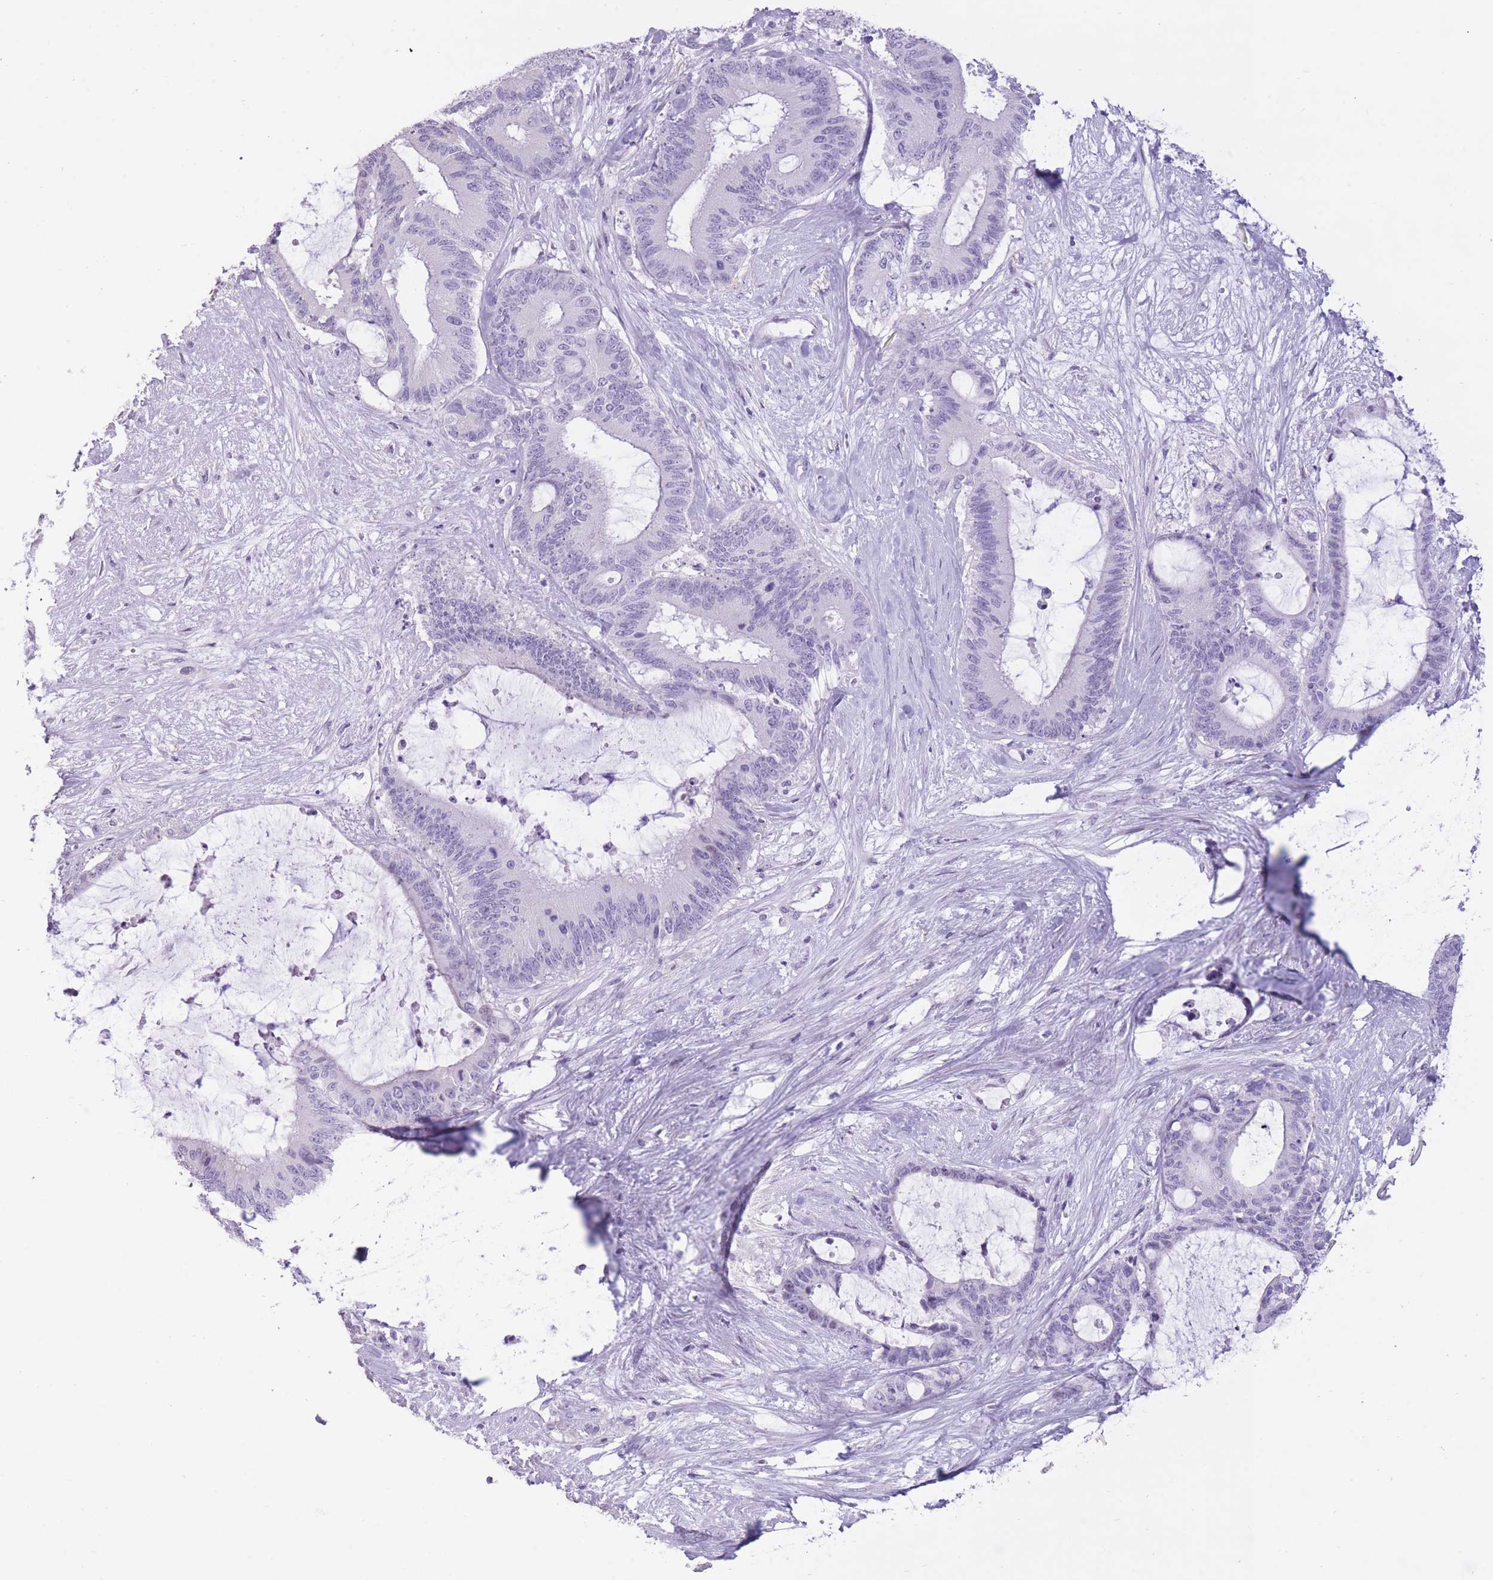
{"staining": {"intensity": "negative", "quantity": "none", "location": "none"}, "tissue": "liver cancer", "cell_type": "Tumor cells", "image_type": "cancer", "snomed": [{"axis": "morphology", "description": "Normal tissue, NOS"}, {"axis": "morphology", "description": "Cholangiocarcinoma"}, {"axis": "topography", "description": "Liver"}, {"axis": "topography", "description": "Peripheral nerve tissue"}], "caption": "Photomicrograph shows no significant protein expression in tumor cells of cholangiocarcinoma (liver).", "gene": "WDR70", "patient": {"sex": "female", "age": 73}}